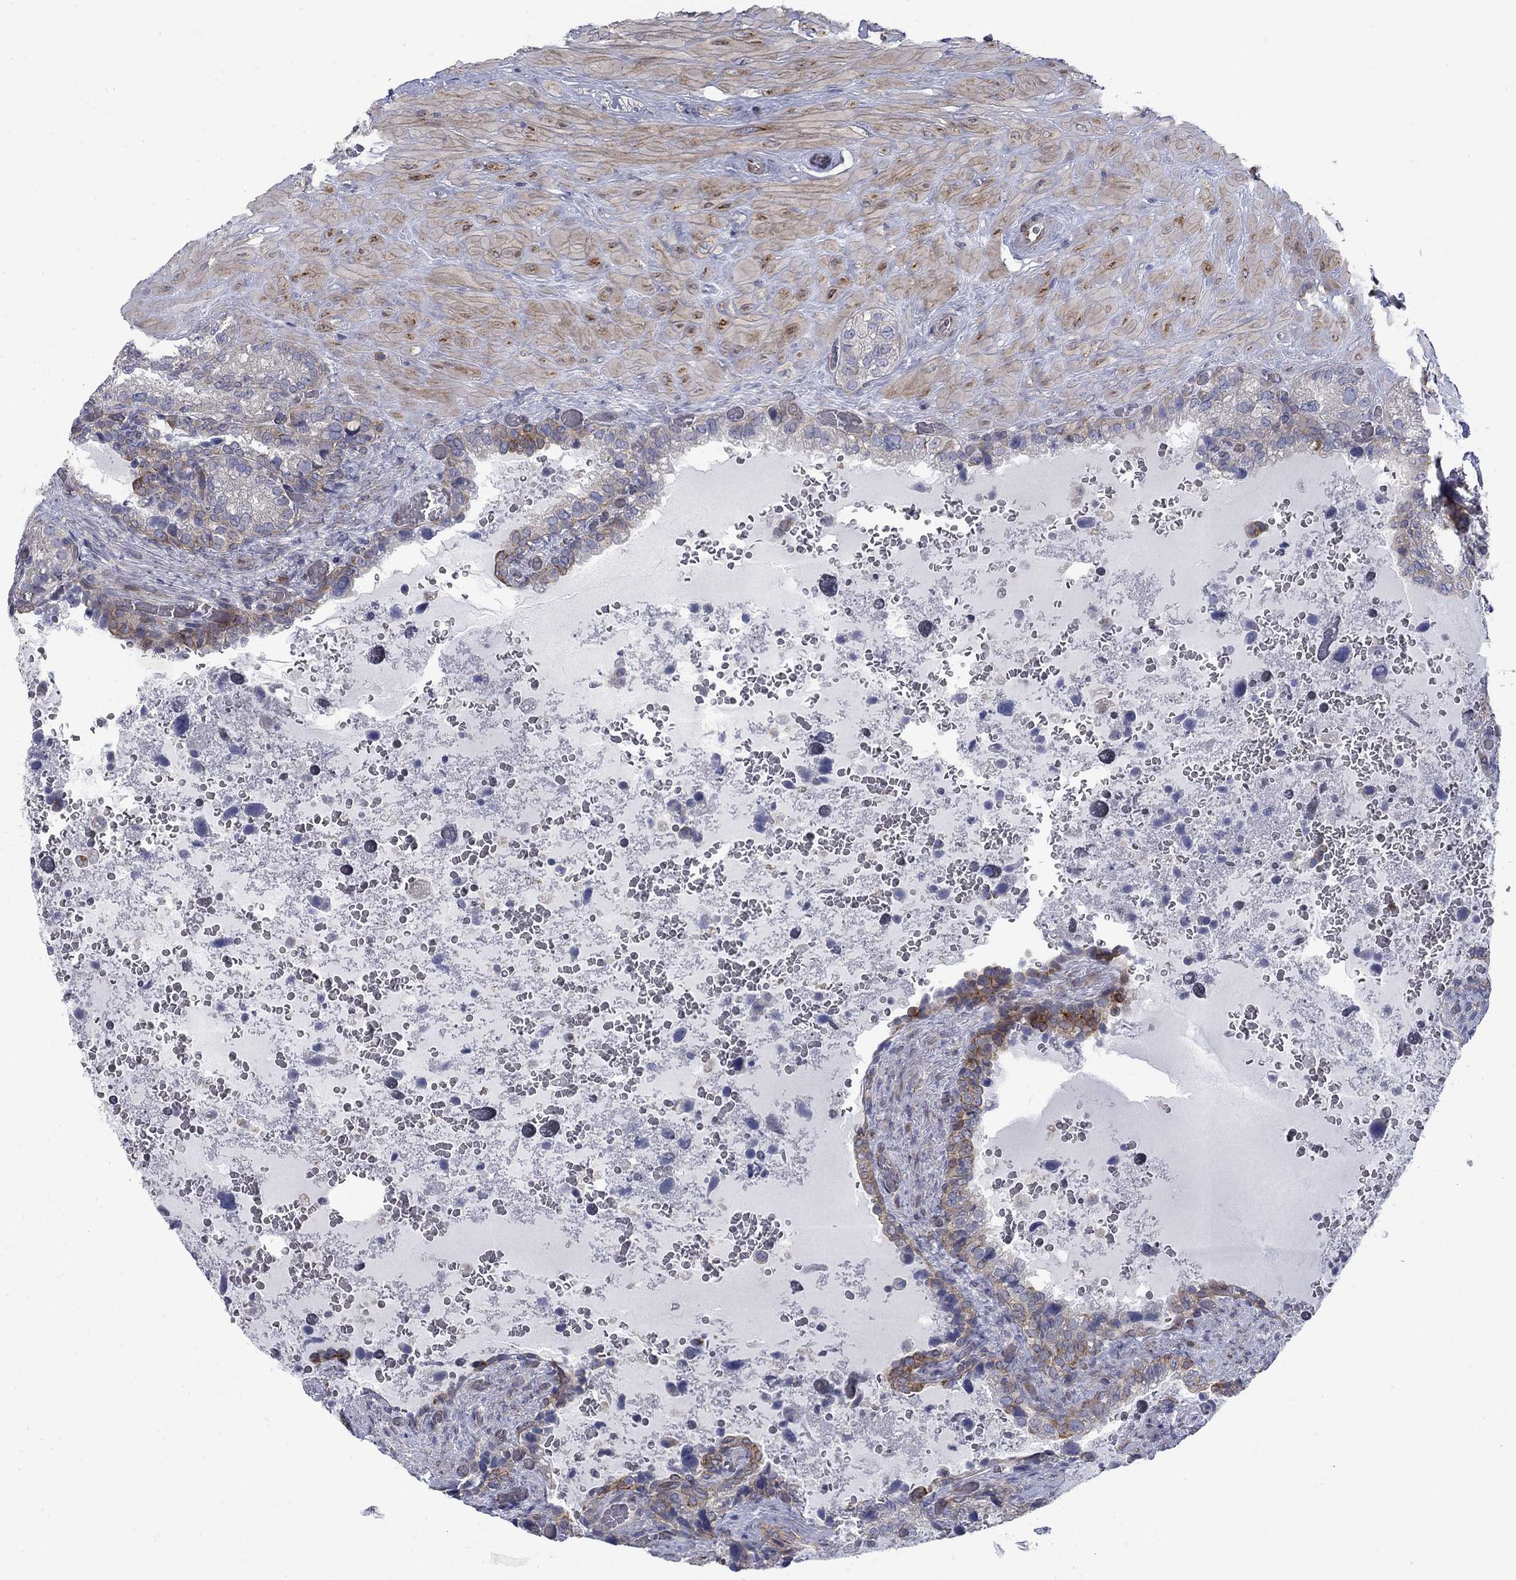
{"staining": {"intensity": "strong", "quantity": "<25%", "location": "cytoplasmic/membranous"}, "tissue": "prostate cancer", "cell_type": "Tumor cells", "image_type": "cancer", "snomed": [{"axis": "morphology", "description": "Adenocarcinoma, NOS"}, {"axis": "topography", "description": "Prostate and seminal vesicle, NOS"}], "caption": "Human prostate adenocarcinoma stained for a protein (brown) exhibits strong cytoplasmic/membranous positive staining in about <25% of tumor cells.", "gene": "FXR1", "patient": {"sex": "male", "age": 62}}